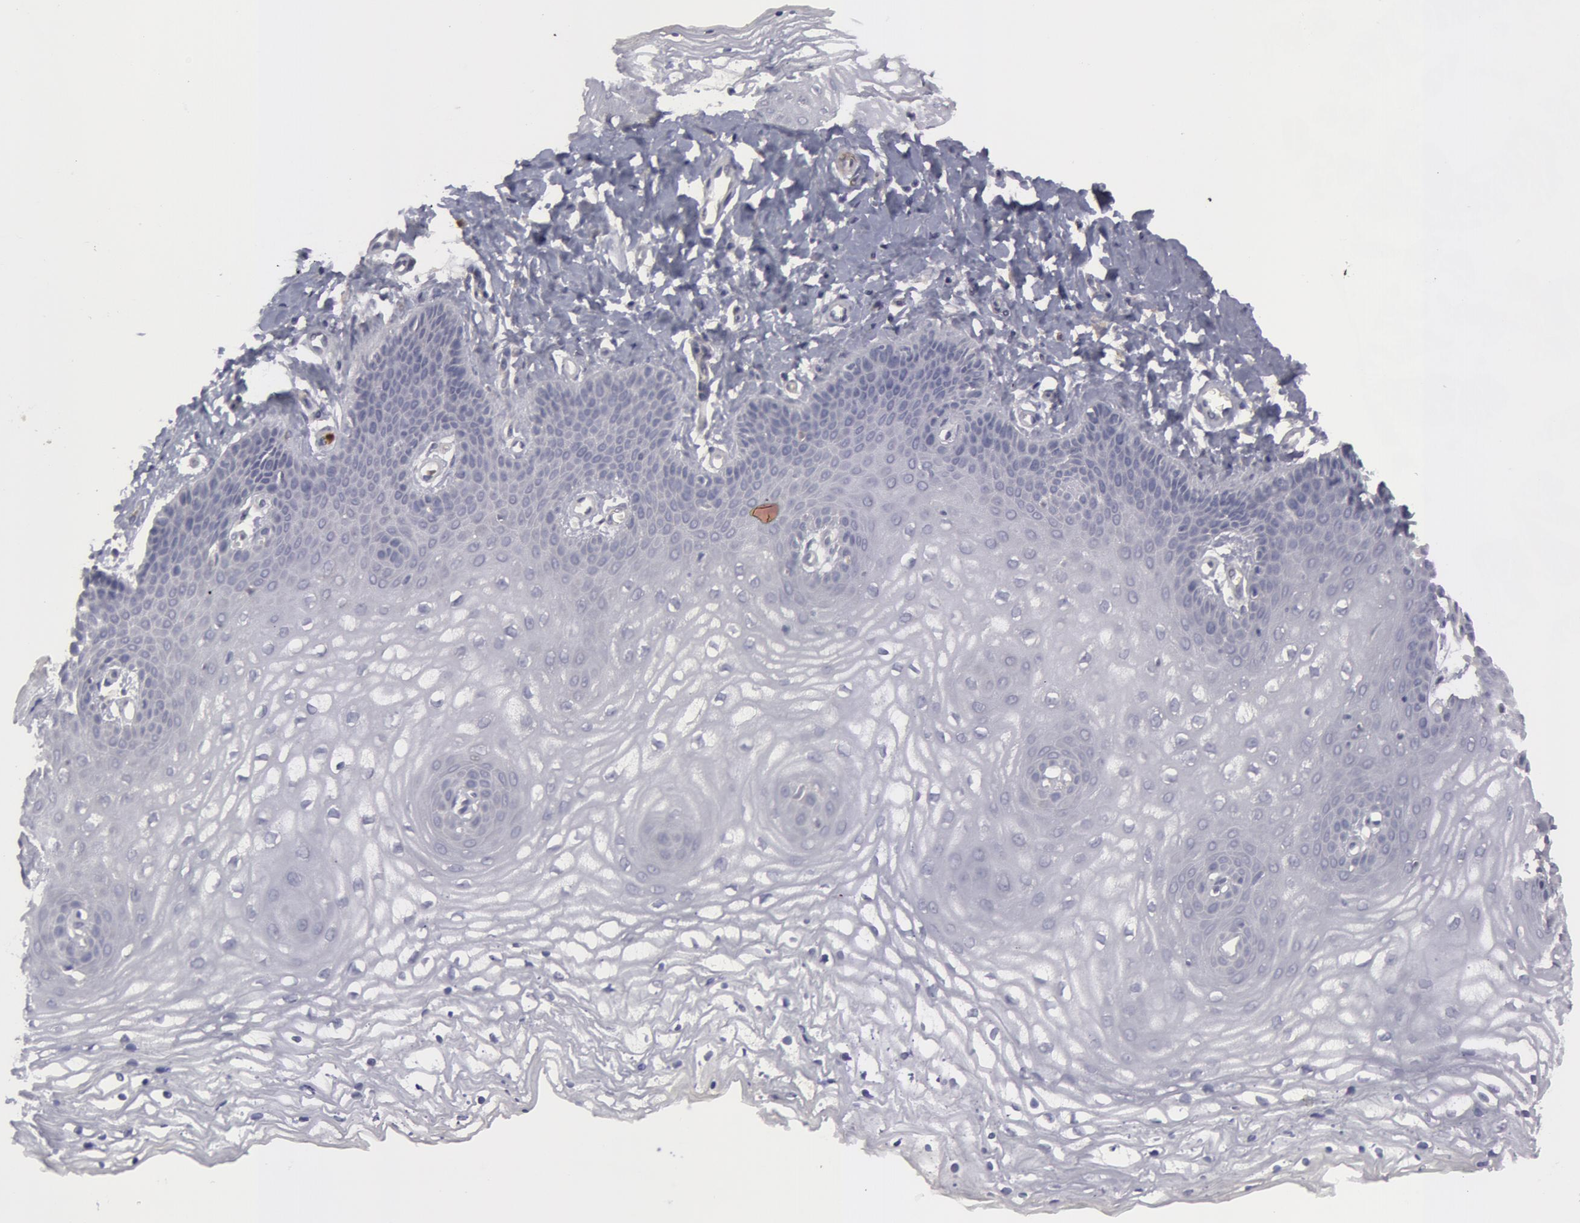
{"staining": {"intensity": "negative", "quantity": "none", "location": "none"}, "tissue": "vagina", "cell_type": "Squamous epithelial cells", "image_type": "normal", "snomed": [{"axis": "morphology", "description": "Normal tissue, NOS"}, {"axis": "topography", "description": "Vagina"}], "caption": "The photomicrograph reveals no significant expression in squamous epithelial cells of vagina. The staining was performed using DAB (3,3'-diaminobenzidine) to visualize the protein expression in brown, while the nuclei were stained in blue with hematoxylin (Magnification: 20x).", "gene": "CAT", "patient": {"sex": "female", "age": 68}}